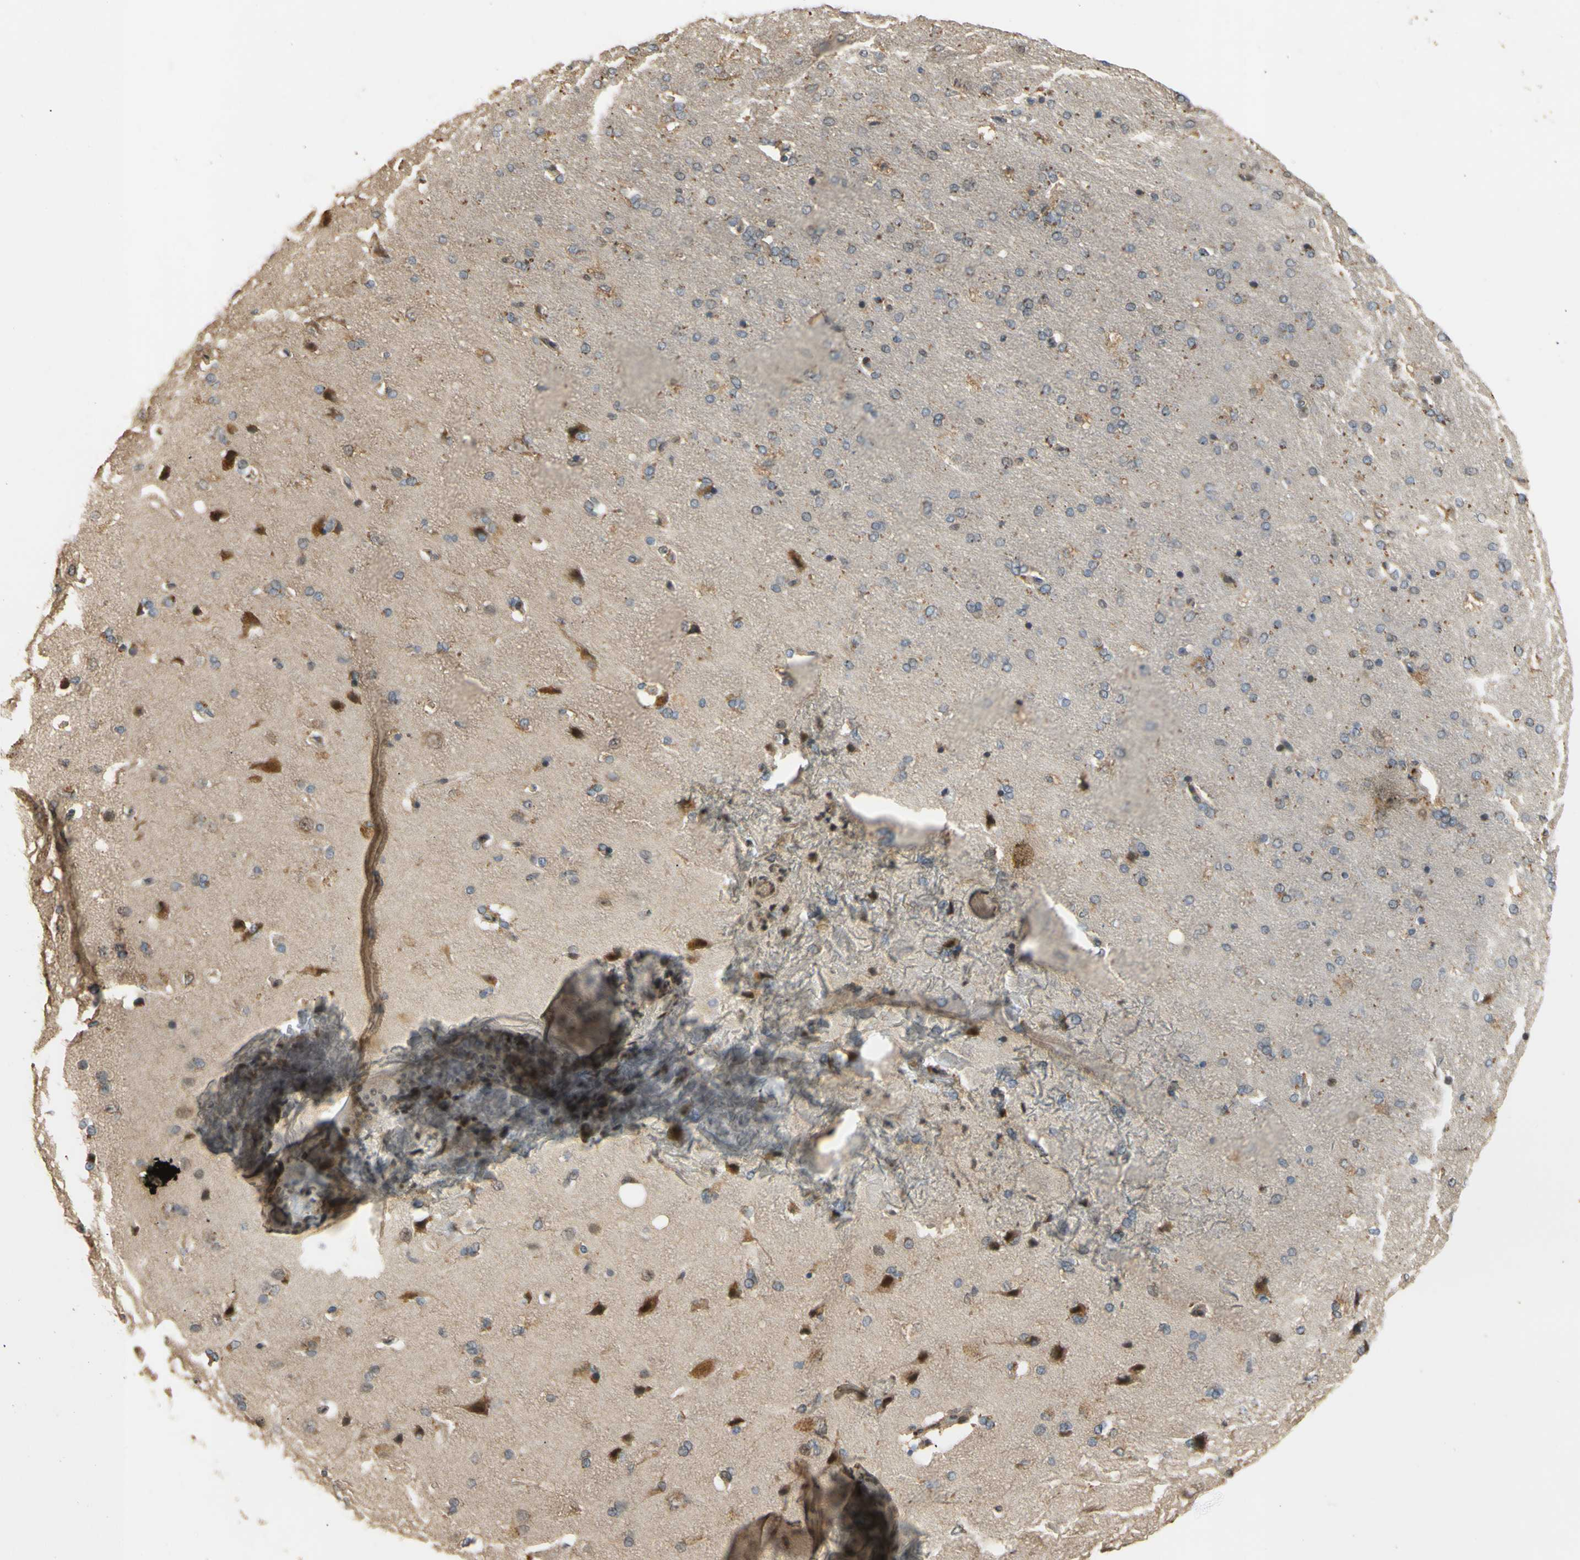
{"staining": {"intensity": "moderate", "quantity": ">75%", "location": "cytoplasmic/membranous"}, "tissue": "cerebral cortex", "cell_type": "Endothelial cells", "image_type": "normal", "snomed": [{"axis": "morphology", "description": "Normal tissue, NOS"}, {"axis": "topography", "description": "Cerebral cortex"}], "caption": "A high-resolution photomicrograph shows IHC staining of normal cerebral cortex, which reveals moderate cytoplasmic/membranous staining in about >75% of endothelial cells.", "gene": "GTF2E2", "patient": {"sex": "male", "age": 62}}